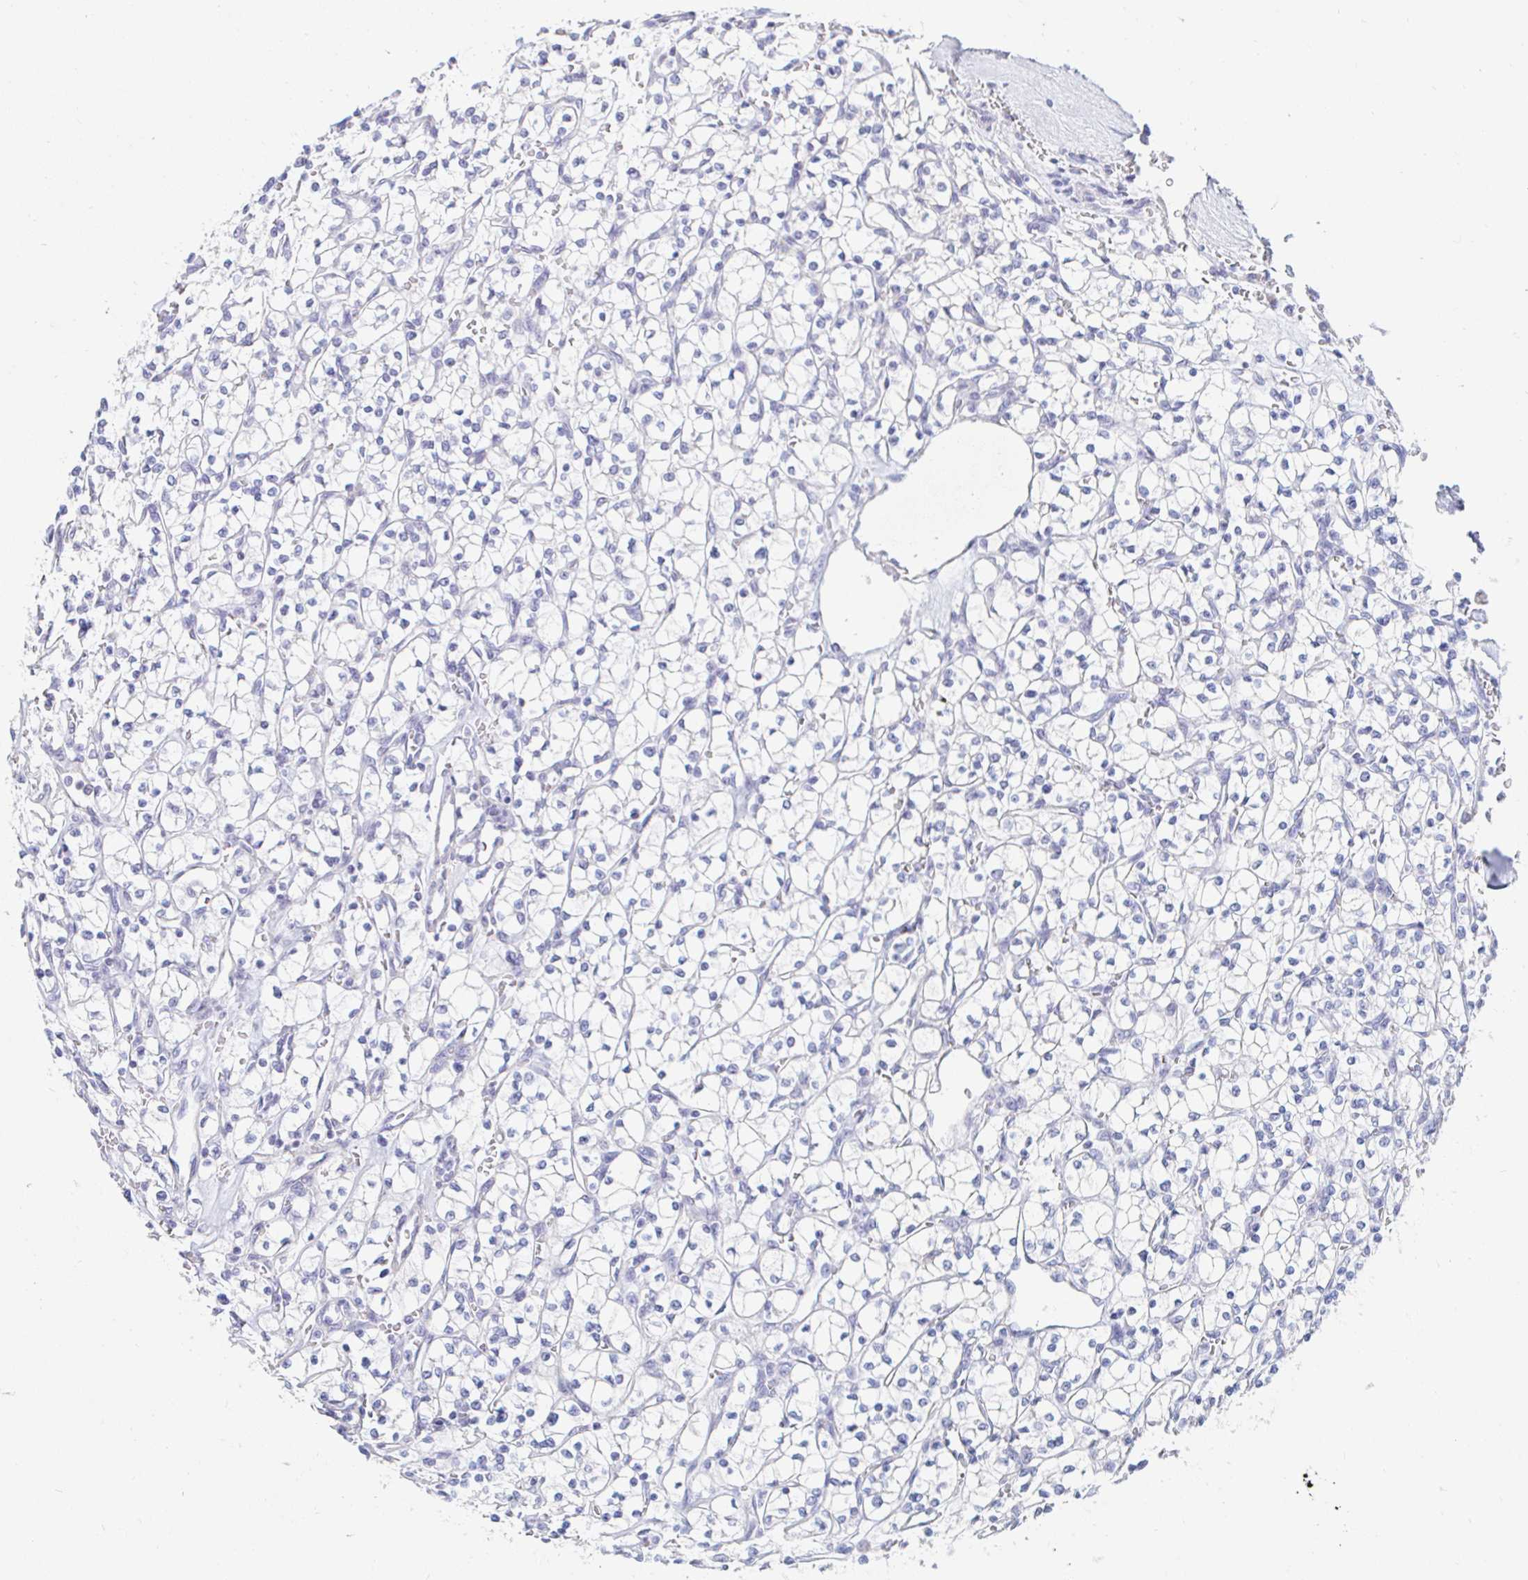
{"staining": {"intensity": "negative", "quantity": "none", "location": "none"}, "tissue": "renal cancer", "cell_type": "Tumor cells", "image_type": "cancer", "snomed": [{"axis": "morphology", "description": "Adenocarcinoma, NOS"}, {"axis": "topography", "description": "Kidney"}], "caption": "The micrograph shows no significant expression in tumor cells of adenocarcinoma (renal). Brightfield microscopy of immunohistochemistry stained with DAB (3,3'-diaminobenzidine) (brown) and hematoxylin (blue), captured at high magnification.", "gene": "TEX44", "patient": {"sex": "female", "age": 64}}